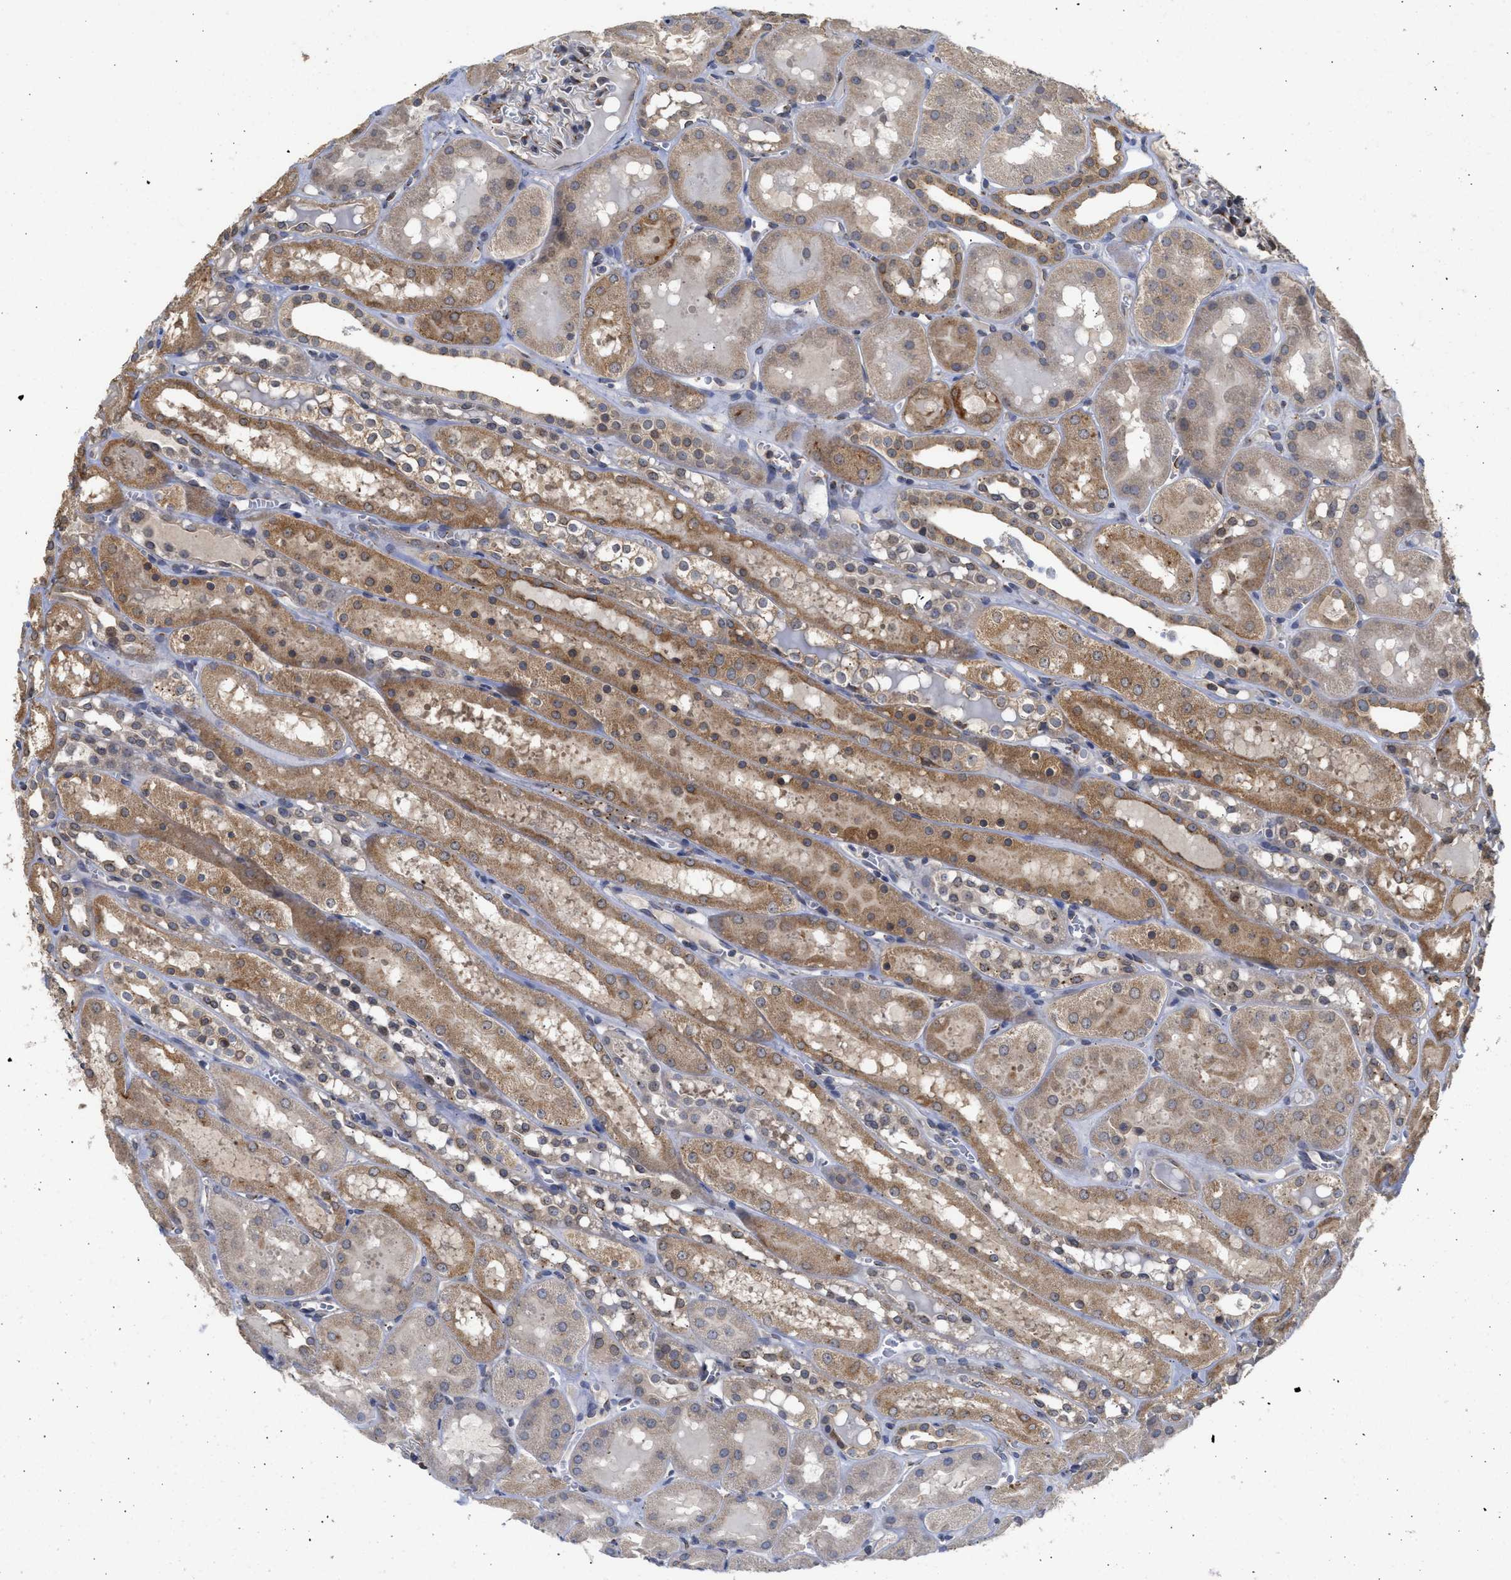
{"staining": {"intensity": "moderate", "quantity": "25%-75%", "location": "cytoplasmic/membranous,nuclear"}, "tissue": "kidney", "cell_type": "Cells in glomeruli", "image_type": "normal", "snomed": [{"axis": "morphology", "description": "Normal tissue, NOS"}, {"axis": "topography", "description": "Kidney"}, {"axis": "topography", "description": "Urinary bladder"}], "caption": "Brown immunohistochemical staining in unremarkable kidney shows moderate cytoplasmic/membranous,nuclear staining in about 25%-75% of cells in glomeruli.", "gene": "DNAJC1", "patient": {"sex": "male", "age": 16}}